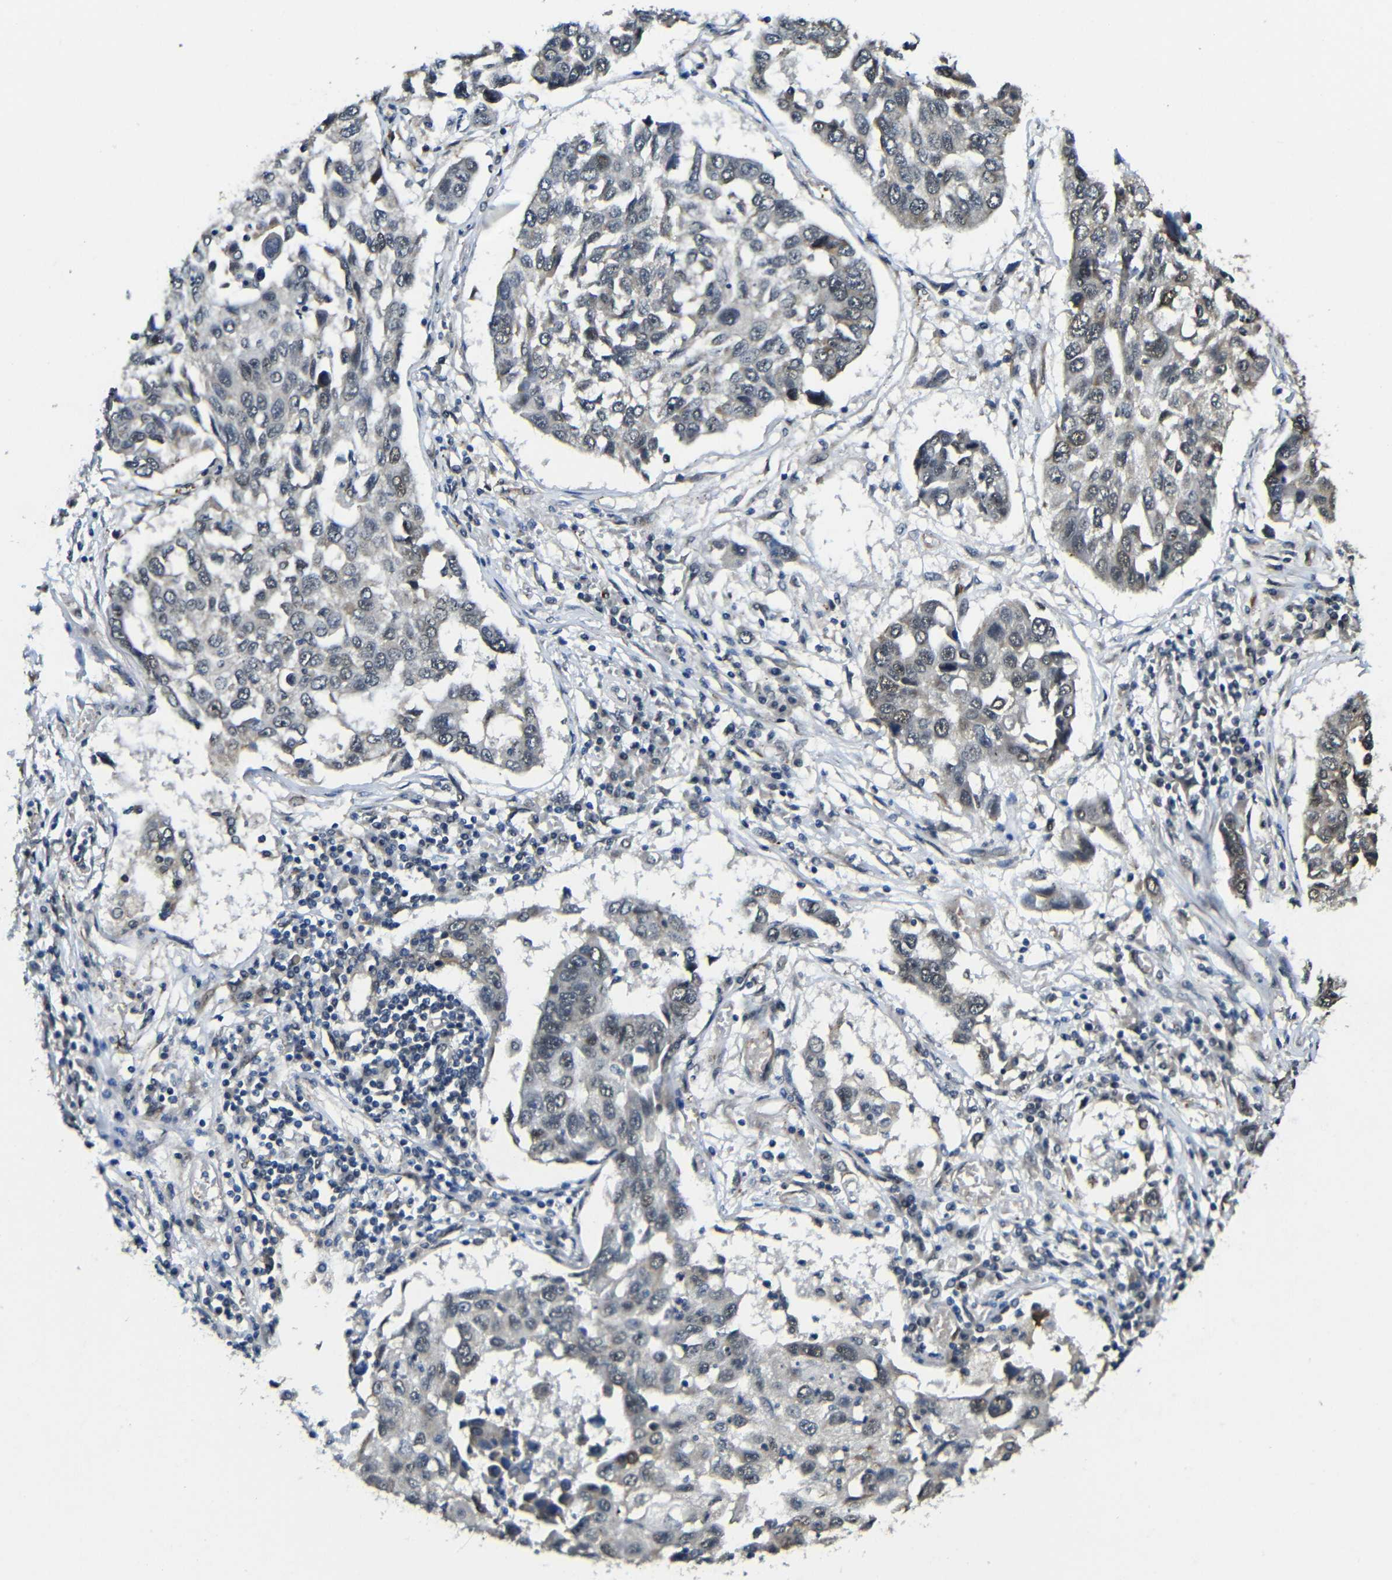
{"staining": {"intensity": "moderate", "quantity": "<25%", "location": "cytoplasmic/membranous"}, "tissue": "lung cancer", "cell_type": "Tumor cells", "image_type": "cancer", "snomed": [{"axis": "morphology", "description": "Squamous cell carcinoma, NOS"}, {"axis": "topography", "description": "Lung"}], "caption": "Immunohistochemical staining of lung cancer (squamous cell carcinoma) shows moderate cytoplasmic/membranous protein expression in about <25% of tumor cells. The staining was performed using DAB to visualize the protein expression in brown, while the nuclei were stained in blue with hematoxylin (Magnification: 20x).", "gene": "FAM172A", "patient": {"sex": "male", "age": 71}}